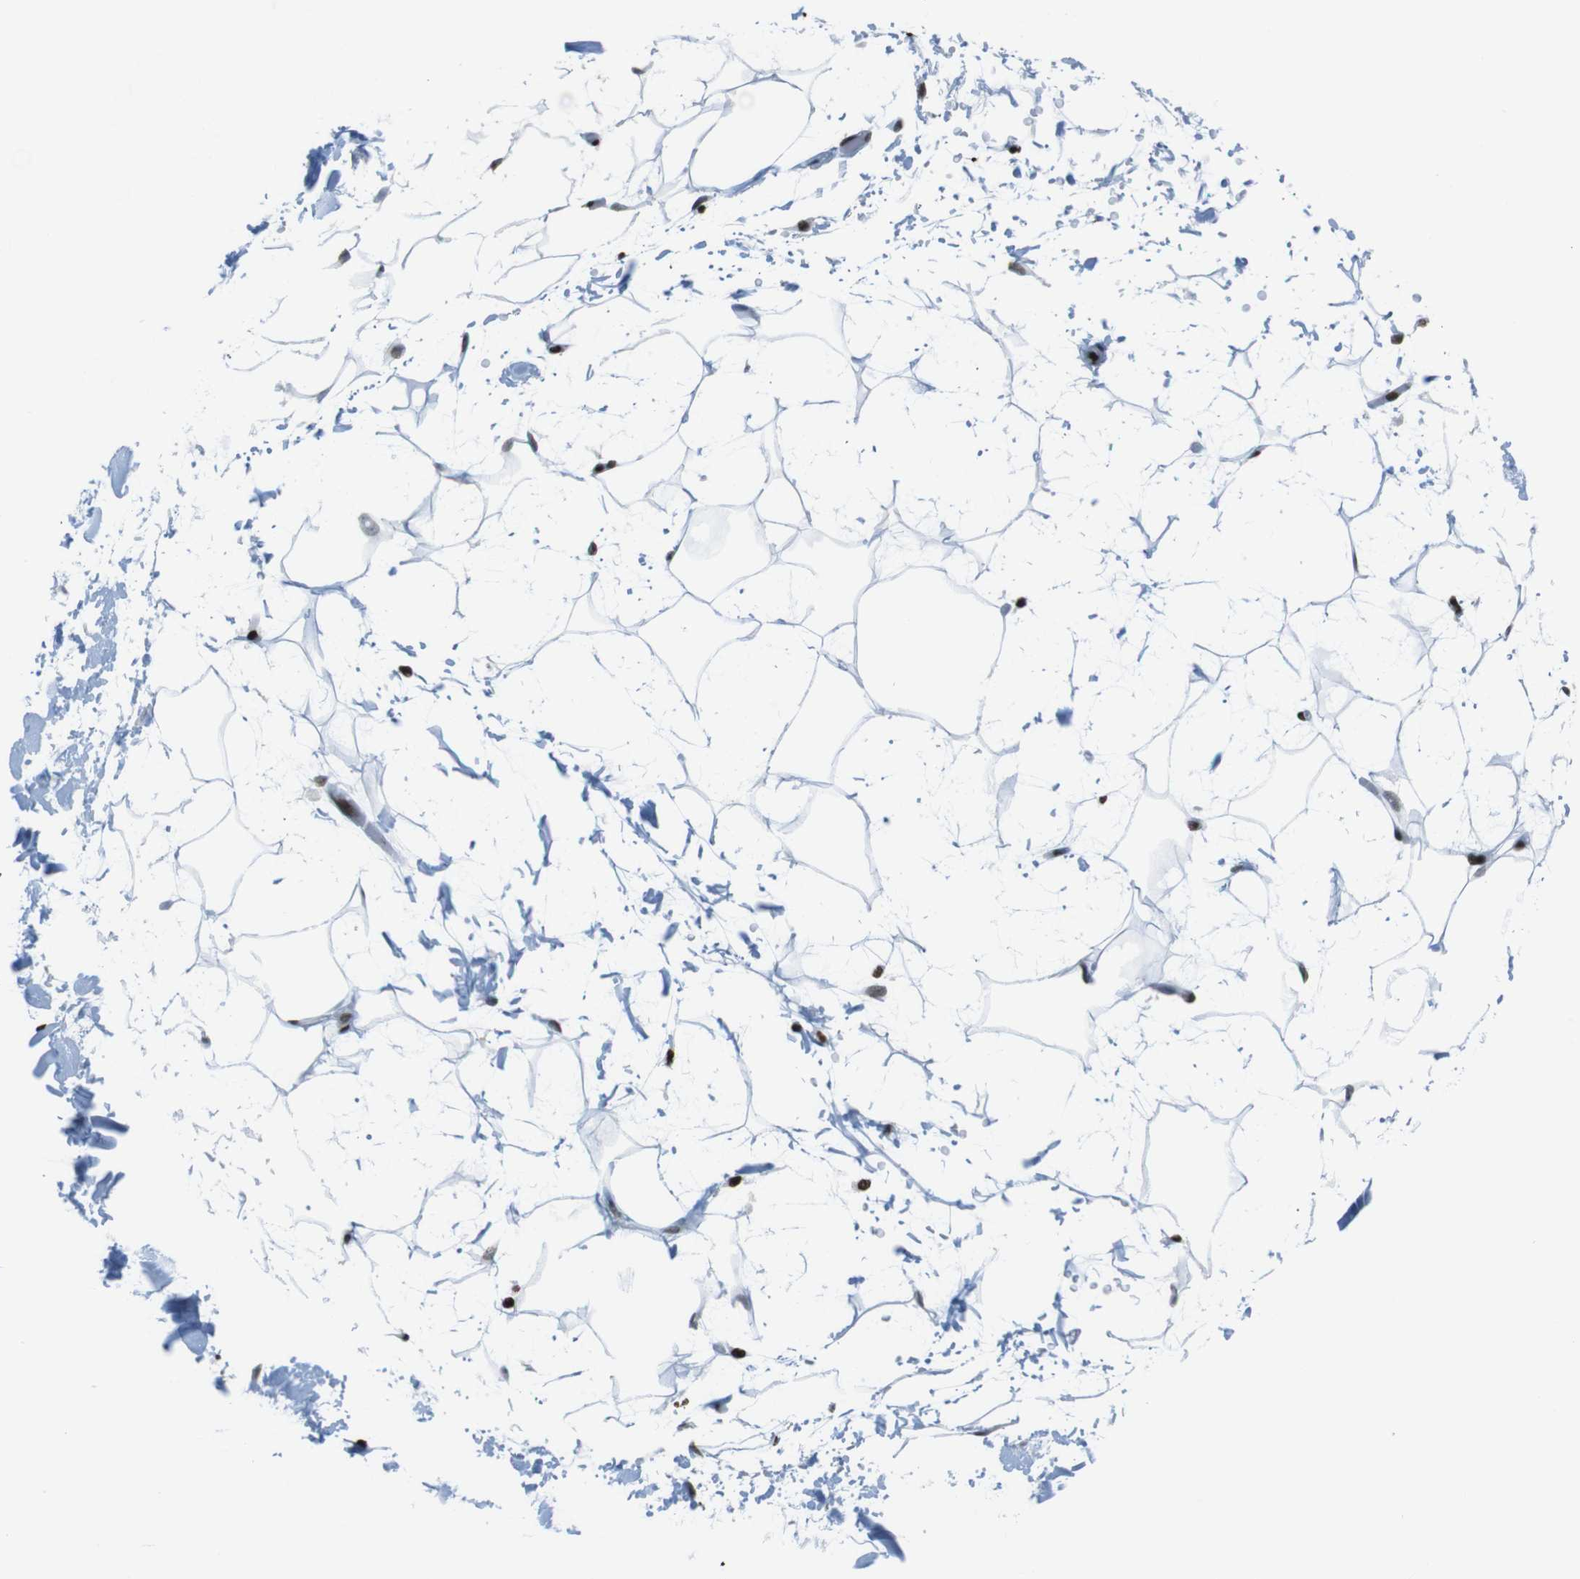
{"staining": {"intensity": "strong", "quantity": ">75%", "location": "nuclear"}, "tissue": "adipose tissue", "cell_type": "Adipocytes", "image_type": "normal", "snomed": [{"axis": "morphology", "description": "Normal tissue, NOS"}, {"axis": "topography", "description": "Soft tissue"}], "caption": "Protein staining exhibits strong nuclear positivity in approximately >75% of adipocytes in normal adipose tissue. Using DAB (3,3'-diaminobenzidine) (brown) and hematoxylin (blue) stains, captured at high magnification using brightfield microscopy.", "gene": "H2AC8", "patient": {"sex": "male", "age": 72}}